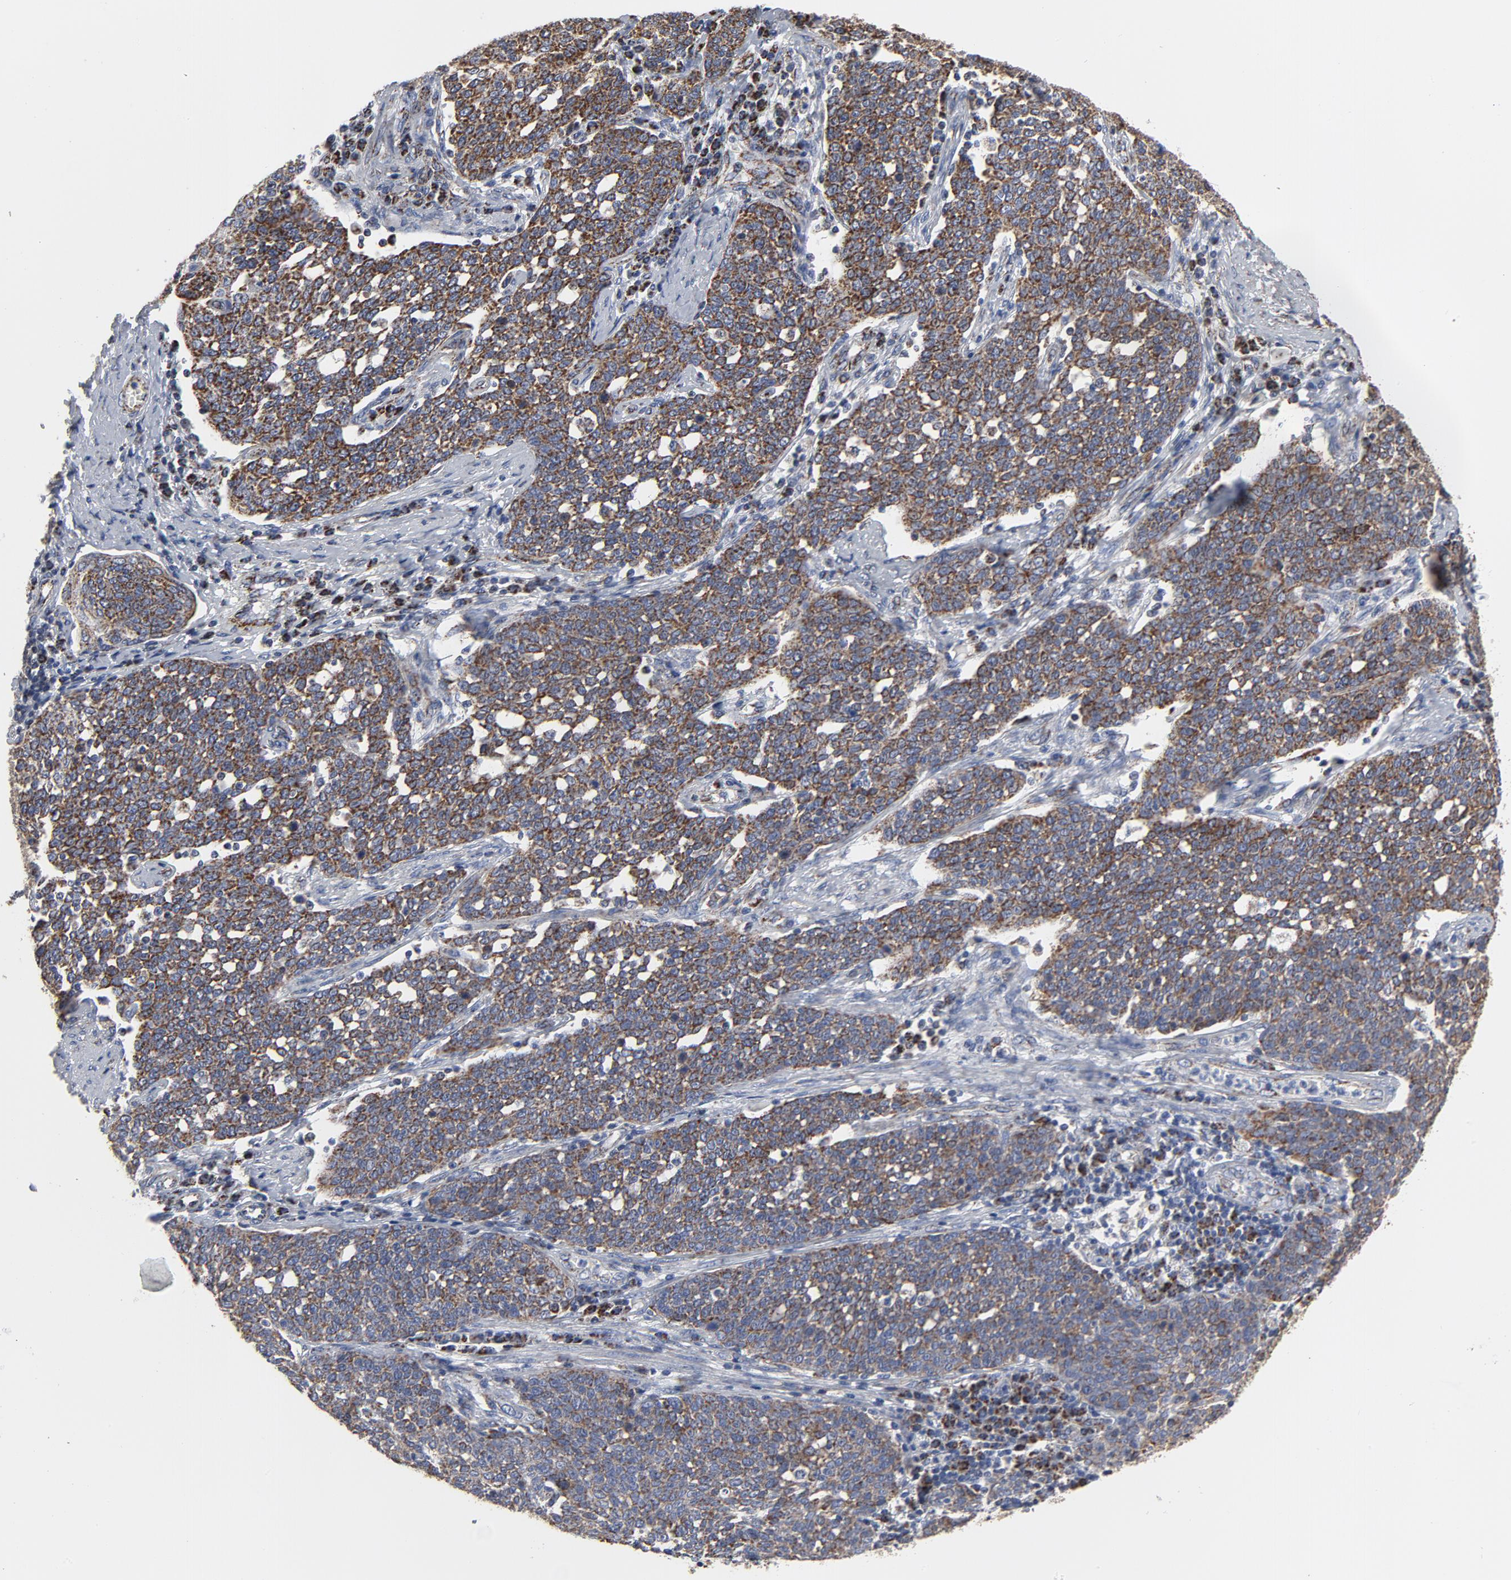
{"staining": {"intensity": "strong", "quantity": ">75%", "location": "cytoplasmic/membranous"}, "tissue": "cervical cancer", "cell_type": "Tumor cells", "image_type": "cancer", "snomed": [{"axis": "morphology", "description": "Squamous cell carcinoma, NOS"}, {"axis": "topography", "description": "Cervix"}], "caption": "Tumor cells reveal high levels of strong cytoplasmic/membranous staining in about >75% of cells in cervical cancer.", "gene": "NDUFV2", "patient": {"sex": "female", "age": 34}}